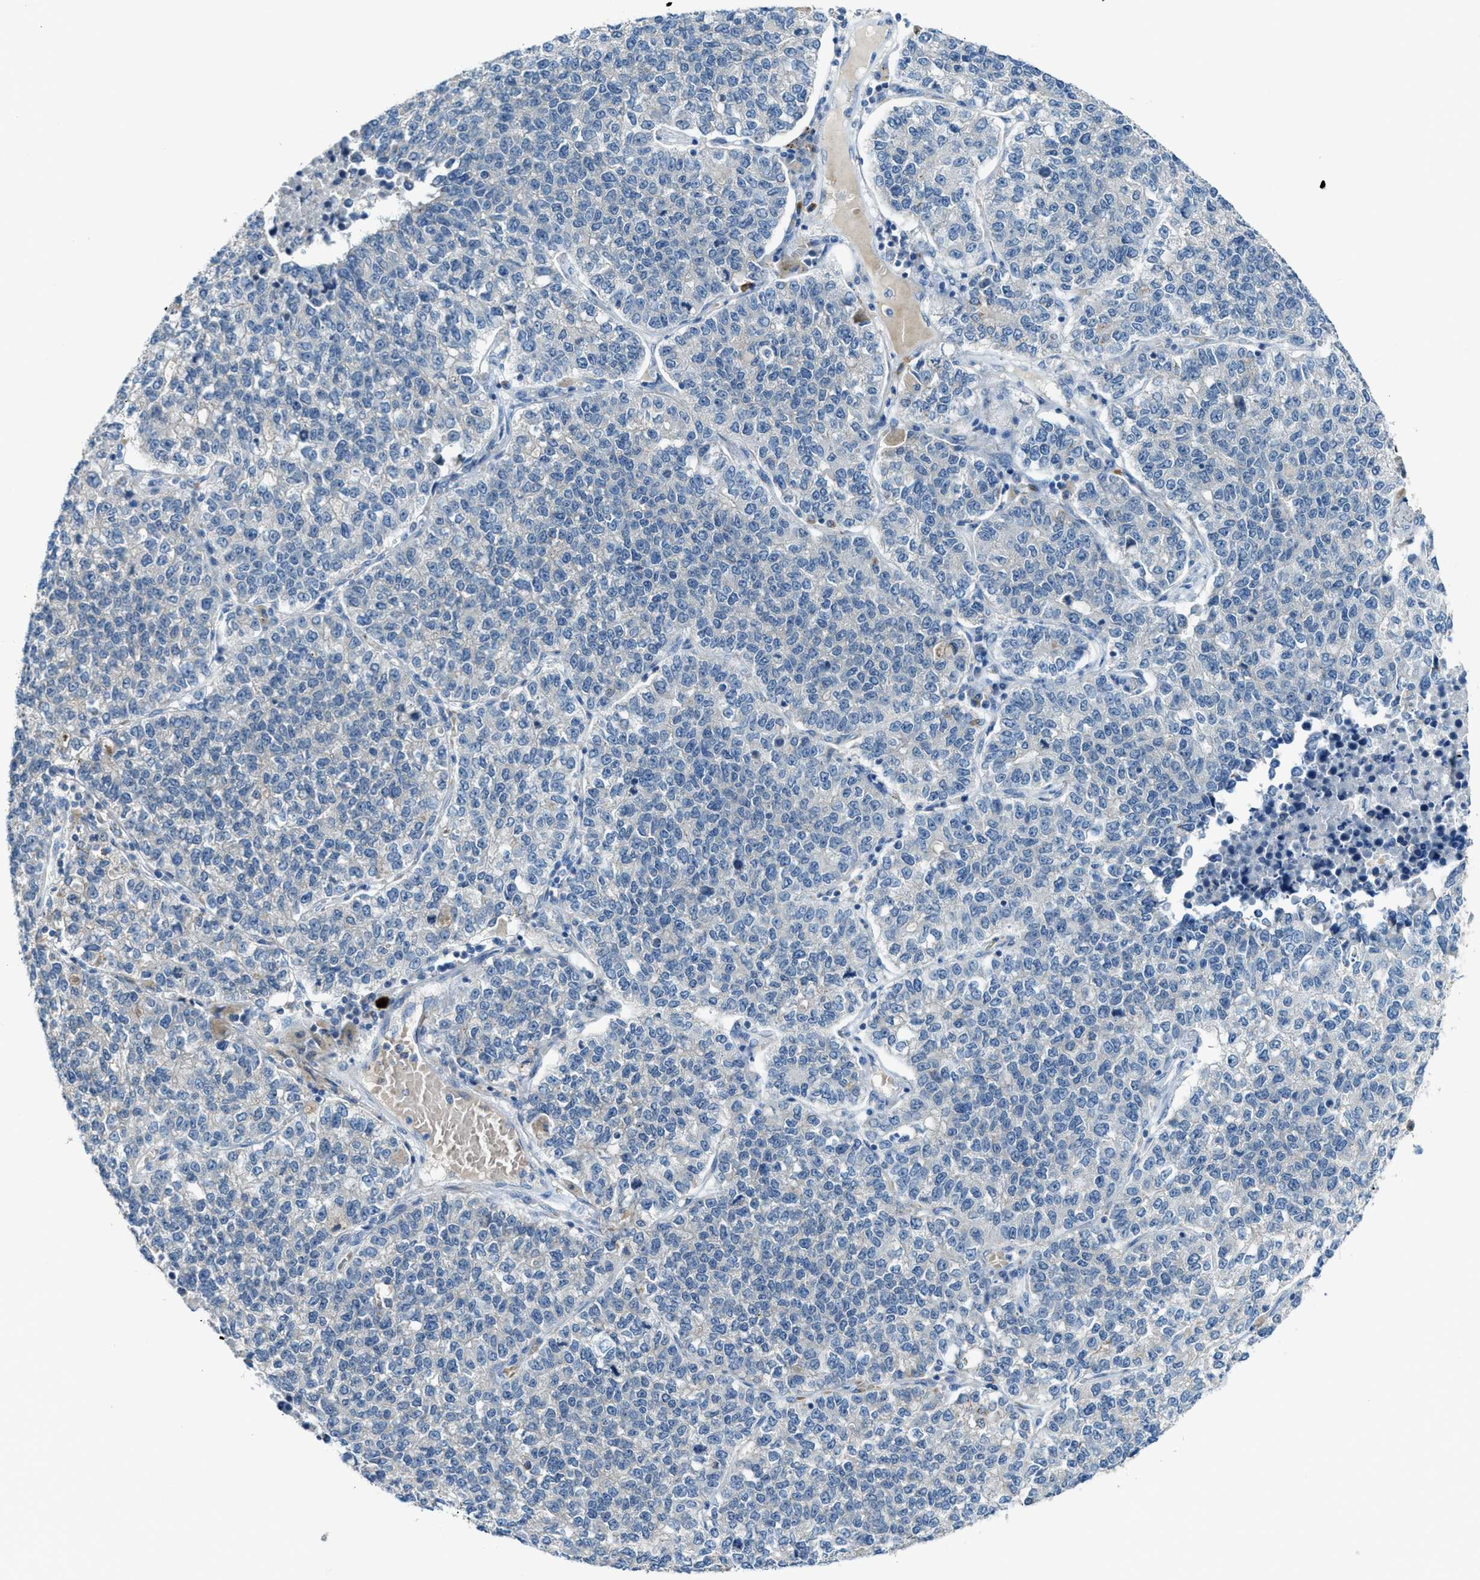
{"staining": {"intensity": "negative", "quantity": "none", "location": "none"}, "tissue": "lung cancer", "cell_type": "Tumor cells", "image_type": "cancer", "snomed": [{"axis": "morphology", "description": "Adenocarcinoma, NOS"}, {"axis": "topography", "description": "Lung"}], "caption": "Immunohistochemistry image of neoplastic tissue: lung adenocarcinoma stained with DAB (3,3'-diaminobenzidine) exhibits no significant protein expression in tumor cells. (DAB immunohistochemistry (IHC) with hematoxylin counter stain).", "gene": "CDON", "patient": {"sex": "male", "age": 49}}